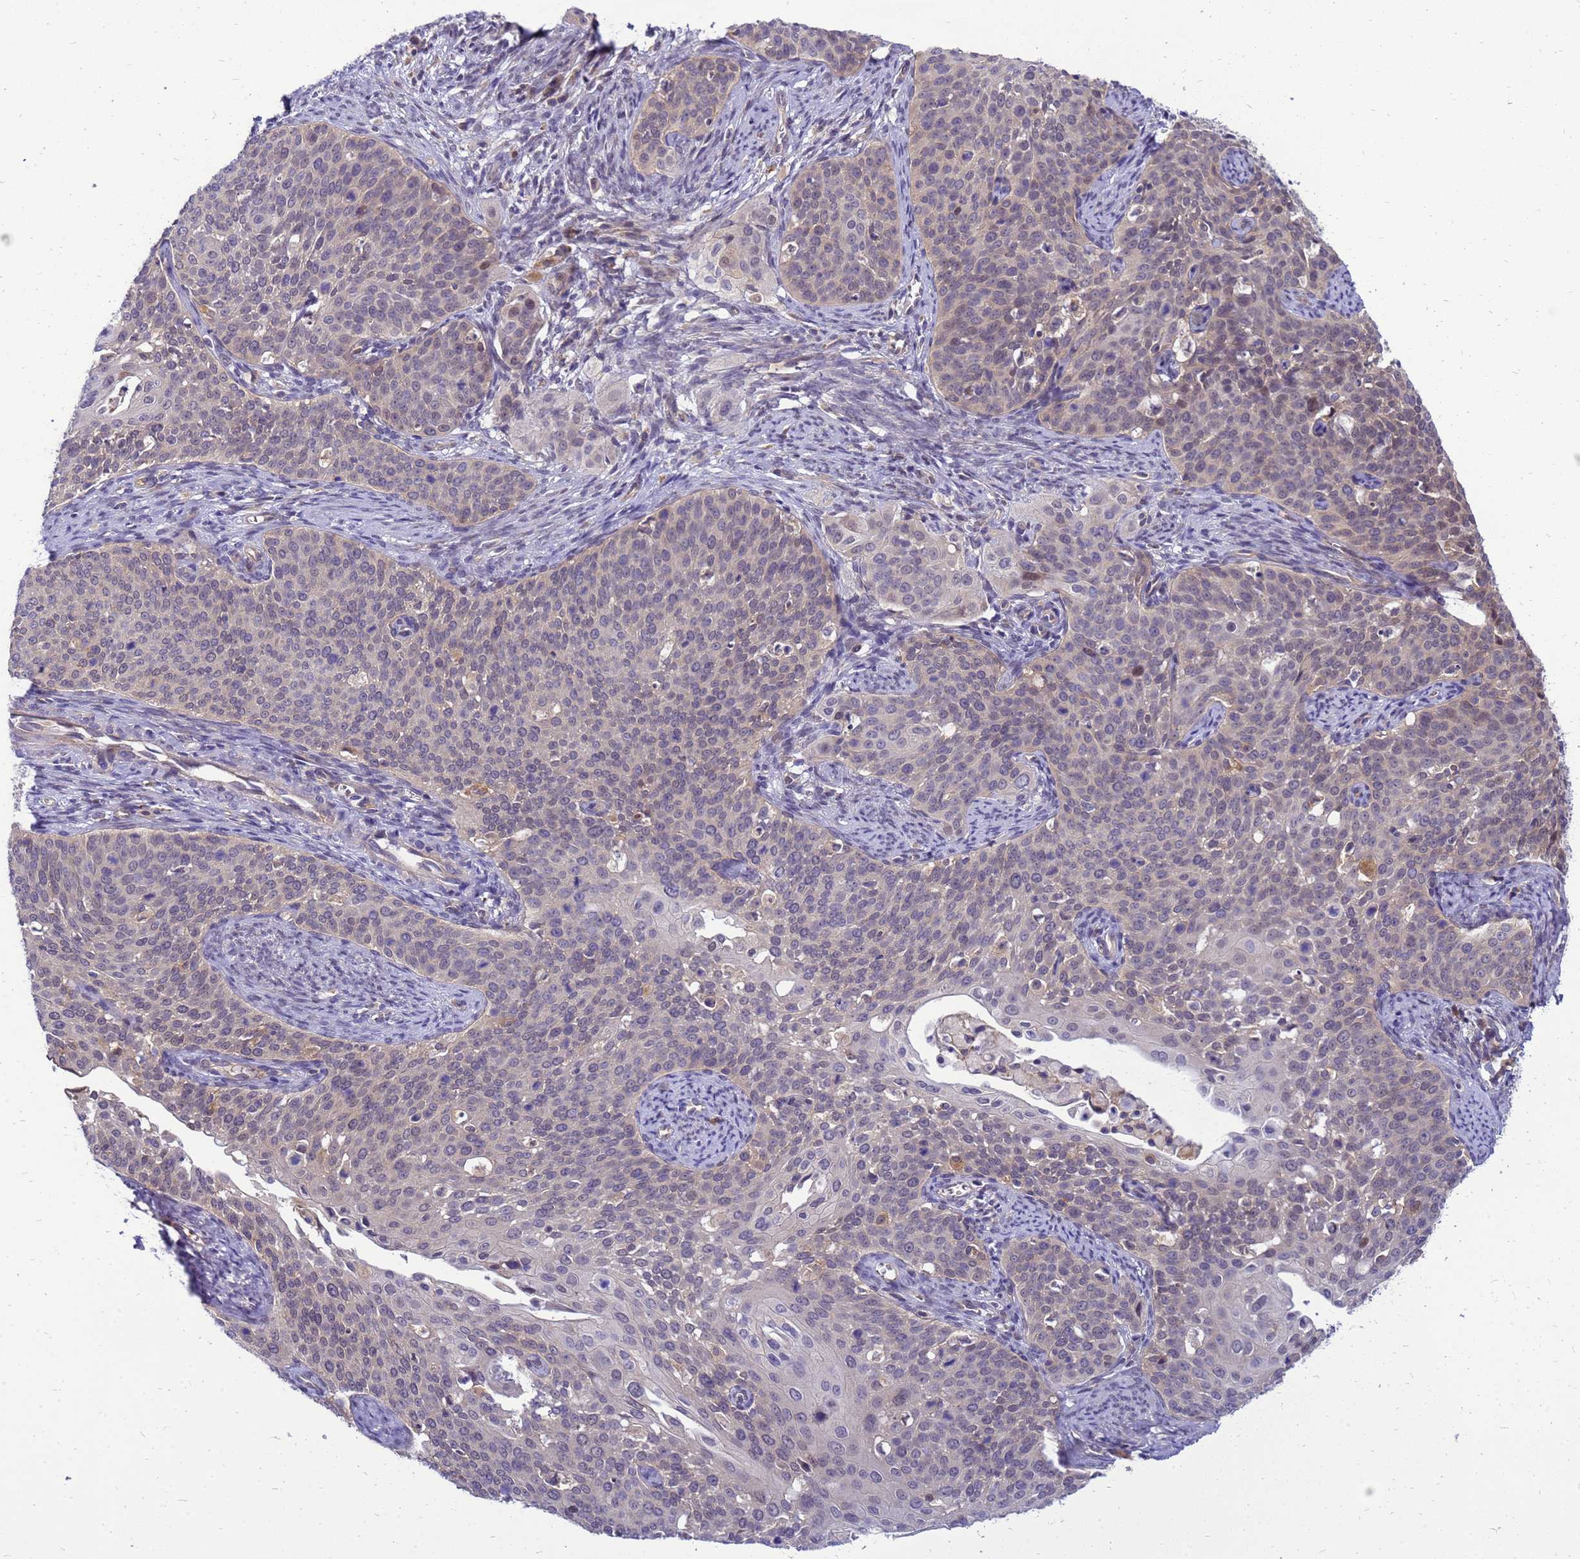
{"staining": {"intensity": "weak", "quantity": "<25%", "location": "cytoplasmic/membranous"}, "tissue": "cervical cancer", "cell_type": "Tumor cells", "image_type": "cancer", "snomed": [{"axis": "morphology", "description": "Squamous cell carcinoma, NOS"}, {"axis": "topography", "description": "Cervix"}], "caption": "Tumor cells are negative for protein expression in human cervical cancer.", "gene": "ENOPH1", "patient": {"sex": "female", "age": 44}}